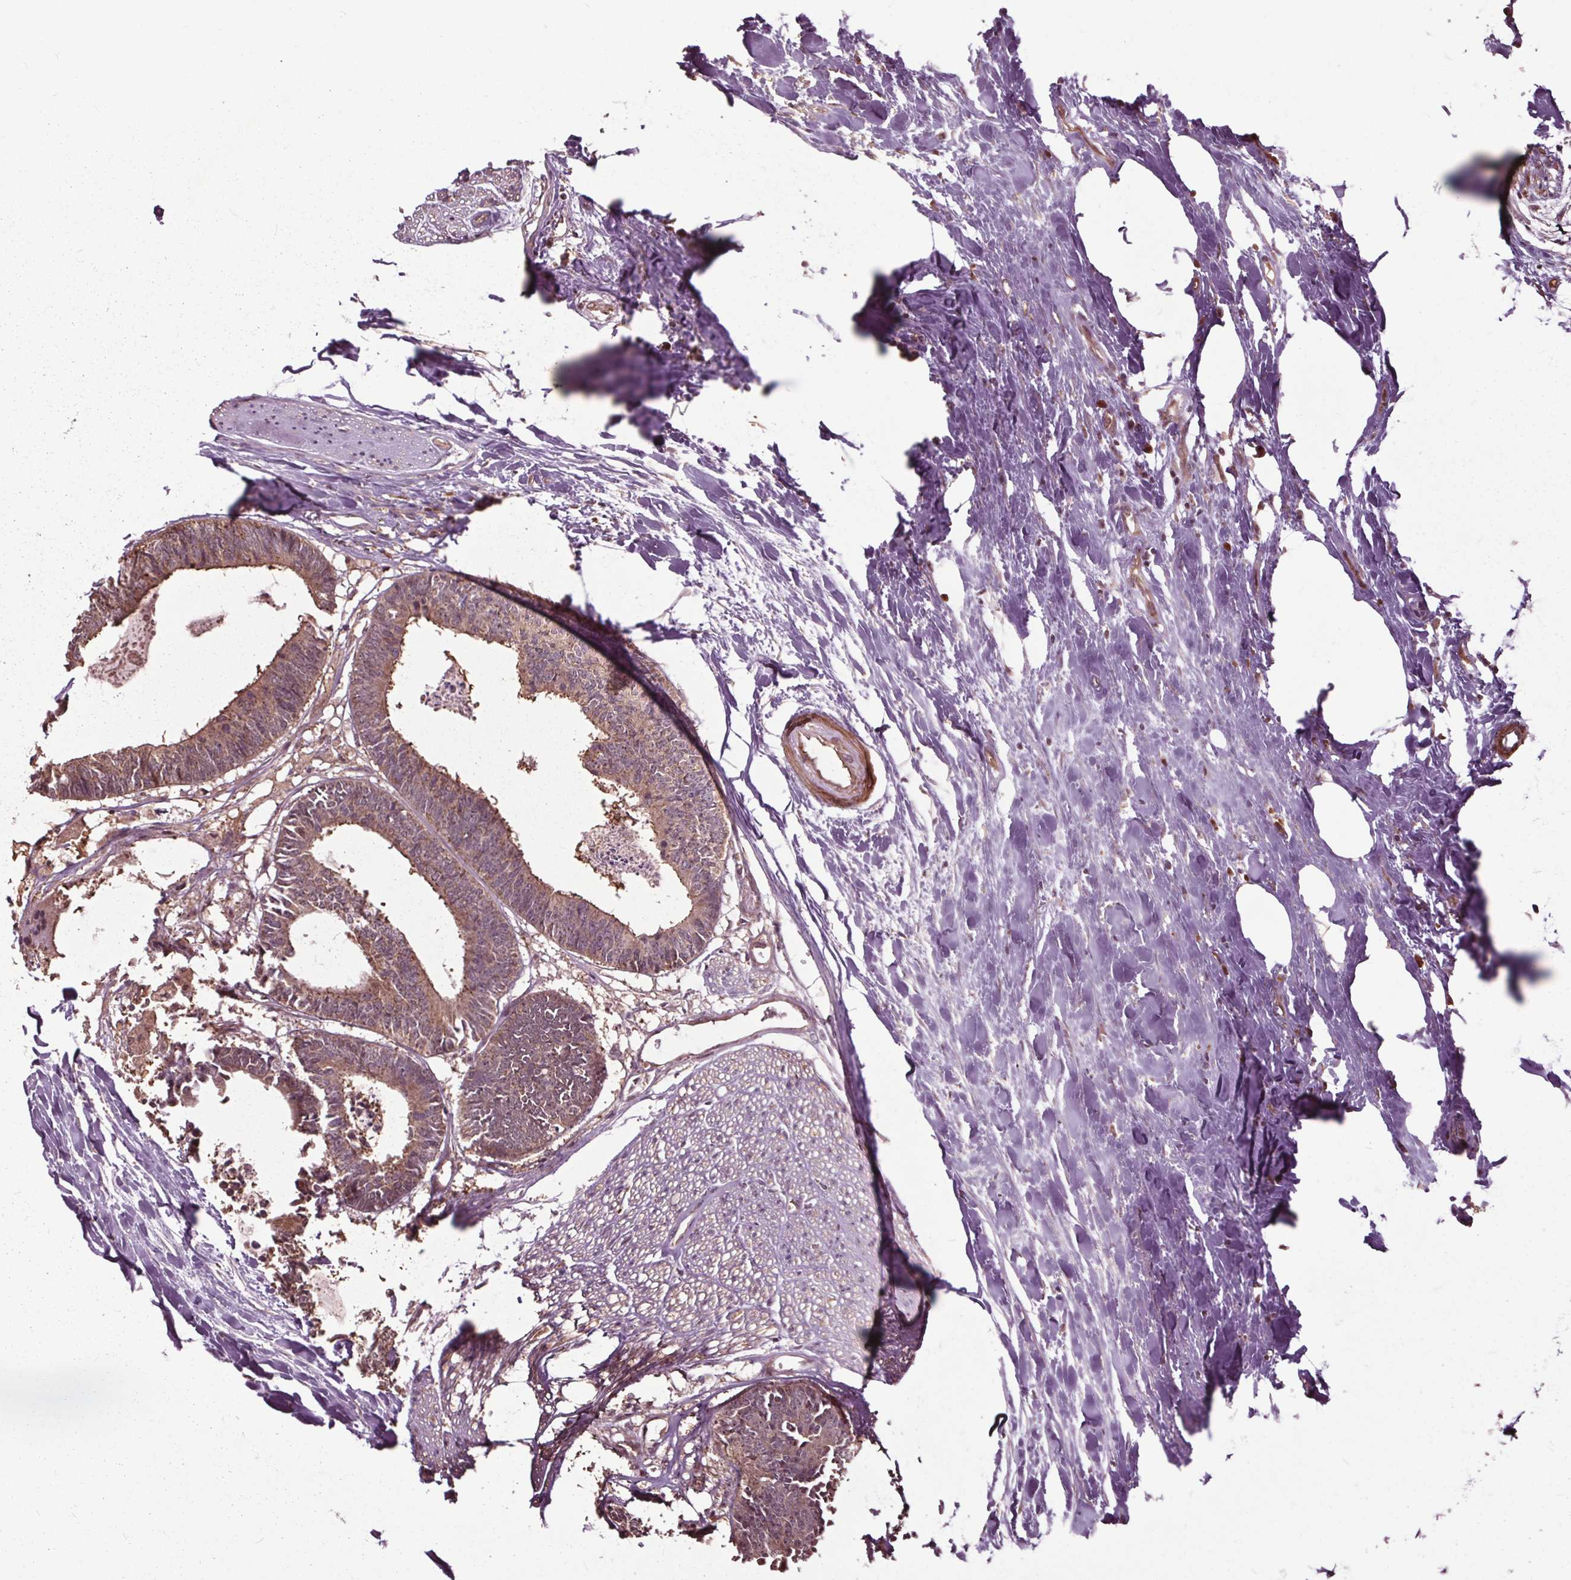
{"staining": {"intensity": "moderate", "quantity": ">75%", "location": "cytoplasmic/membranous"}, "tissue": "colorectal cancer", "cell_type": "Tumor cells", "image_type": "cancer", "snomed": [{"axis": "morphology", "description": "Adenocarcinoma, NOS"}, {"axis": "topography", "description": "Colon"}, {"axis": "topography", "description": "Rectum"}], "caption": "Colorectal cancer (adenocarcinoma) stained for a protein (brown) demonstrates moderate cytoplasmic/membranous positive positivity in approximately >75% of tumor cells.", "gene": "CEP95", "patient": {"sex": "male", "age": 57}}